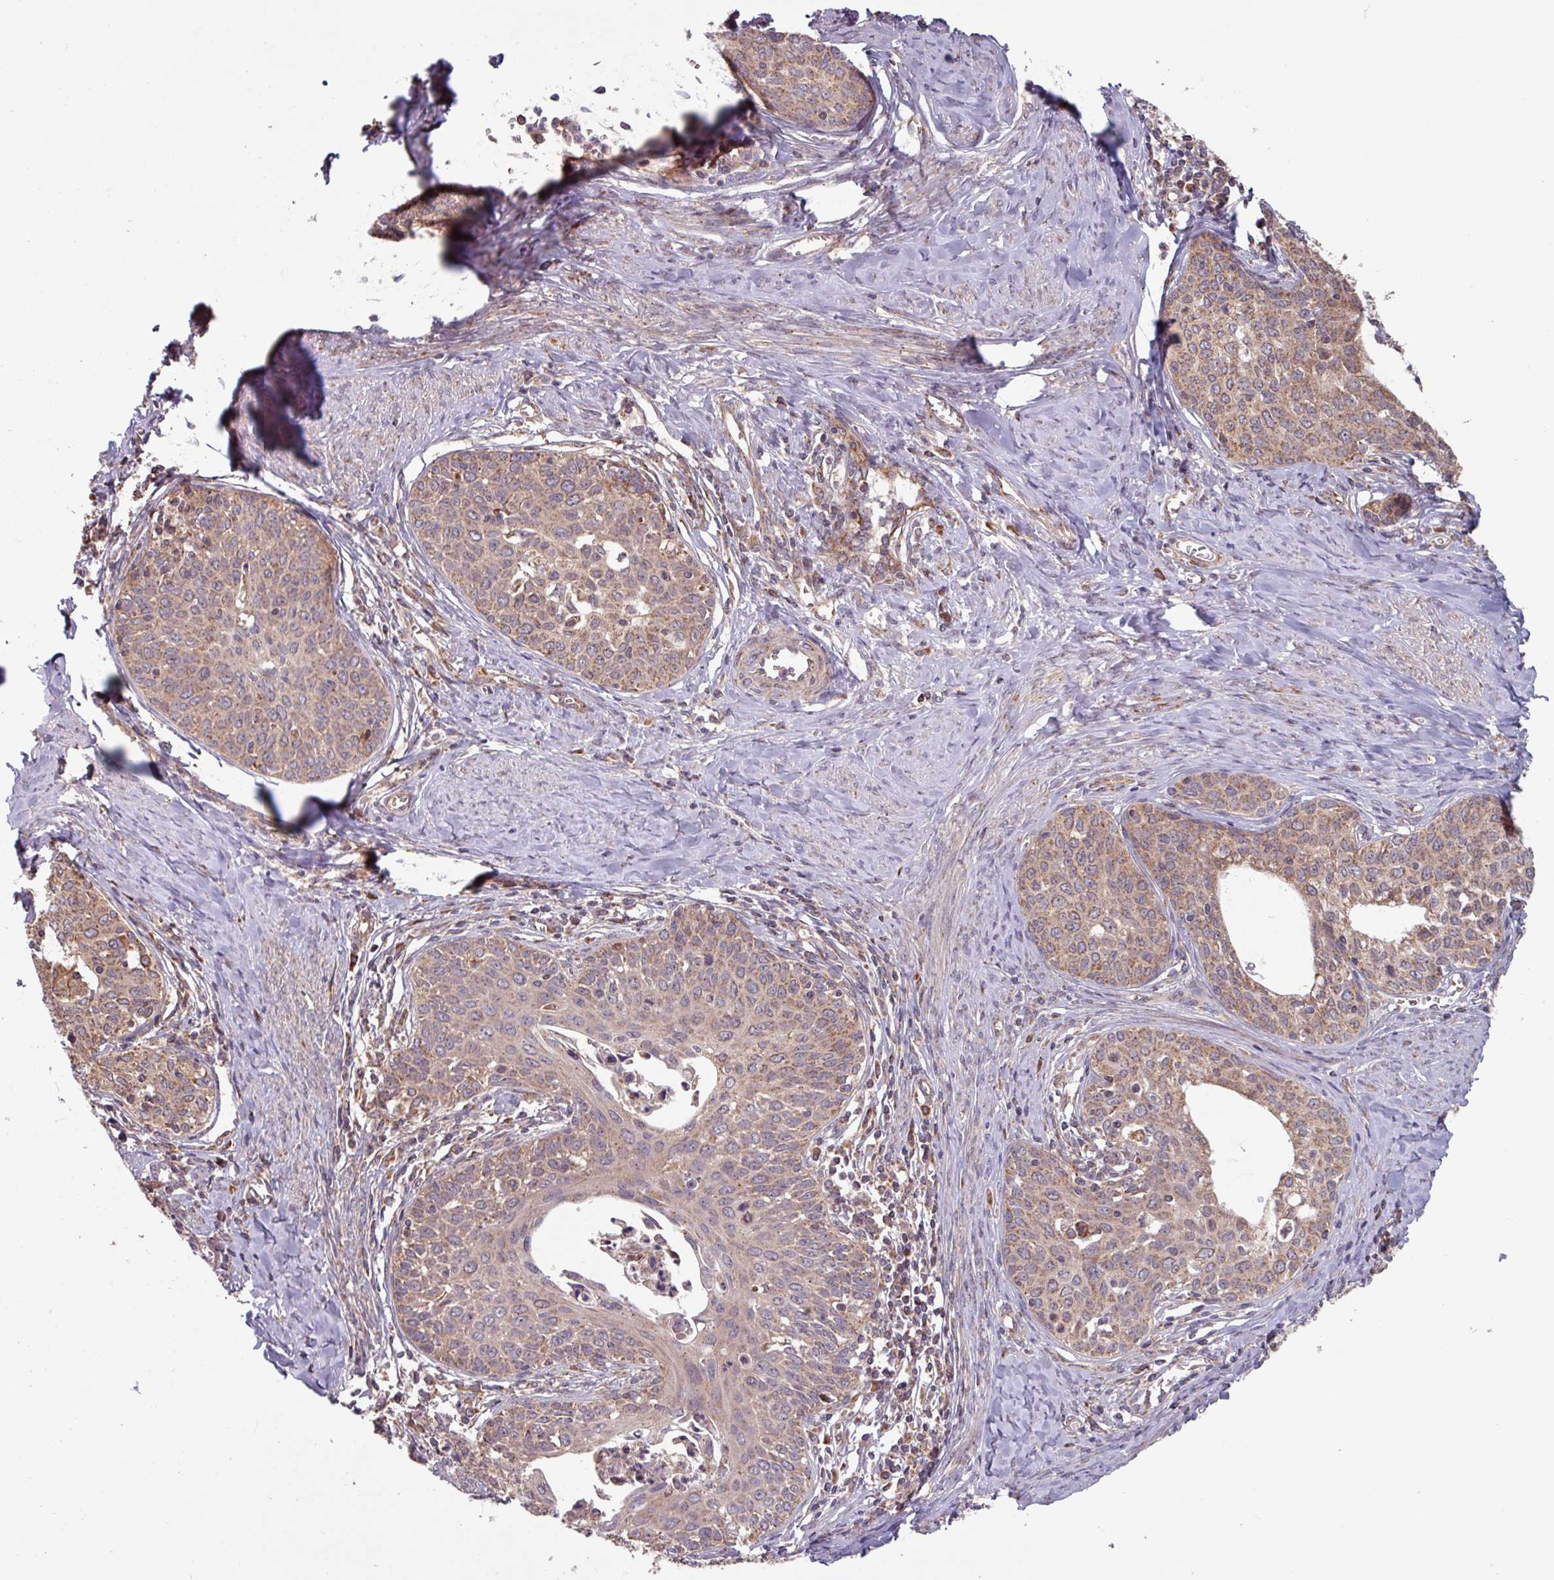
{"staining": {"intensity": "weak", "quantity": ">75%", "location": "cytoplasmic/membranous"}, "tissue": "cervical cancer", "cell_type": "Tumor cells", "image_type": "cancer", "snomed": [{"axis": "morphology", "description": "Squamous cell carcinoma, NOS"}, {"axis": "morphology", "description": "Adenocarcinoma, NOS"}, {"axis": "topography", "description": "Cervix"}], "caption": "The immunohistochemical stain highlights weak cytoplasmic/membranous staining in tumor cells of cervical adenocarcinoma tissue.", "gene": "COX7C", "patient": {"sex": "female", "age": 52}}